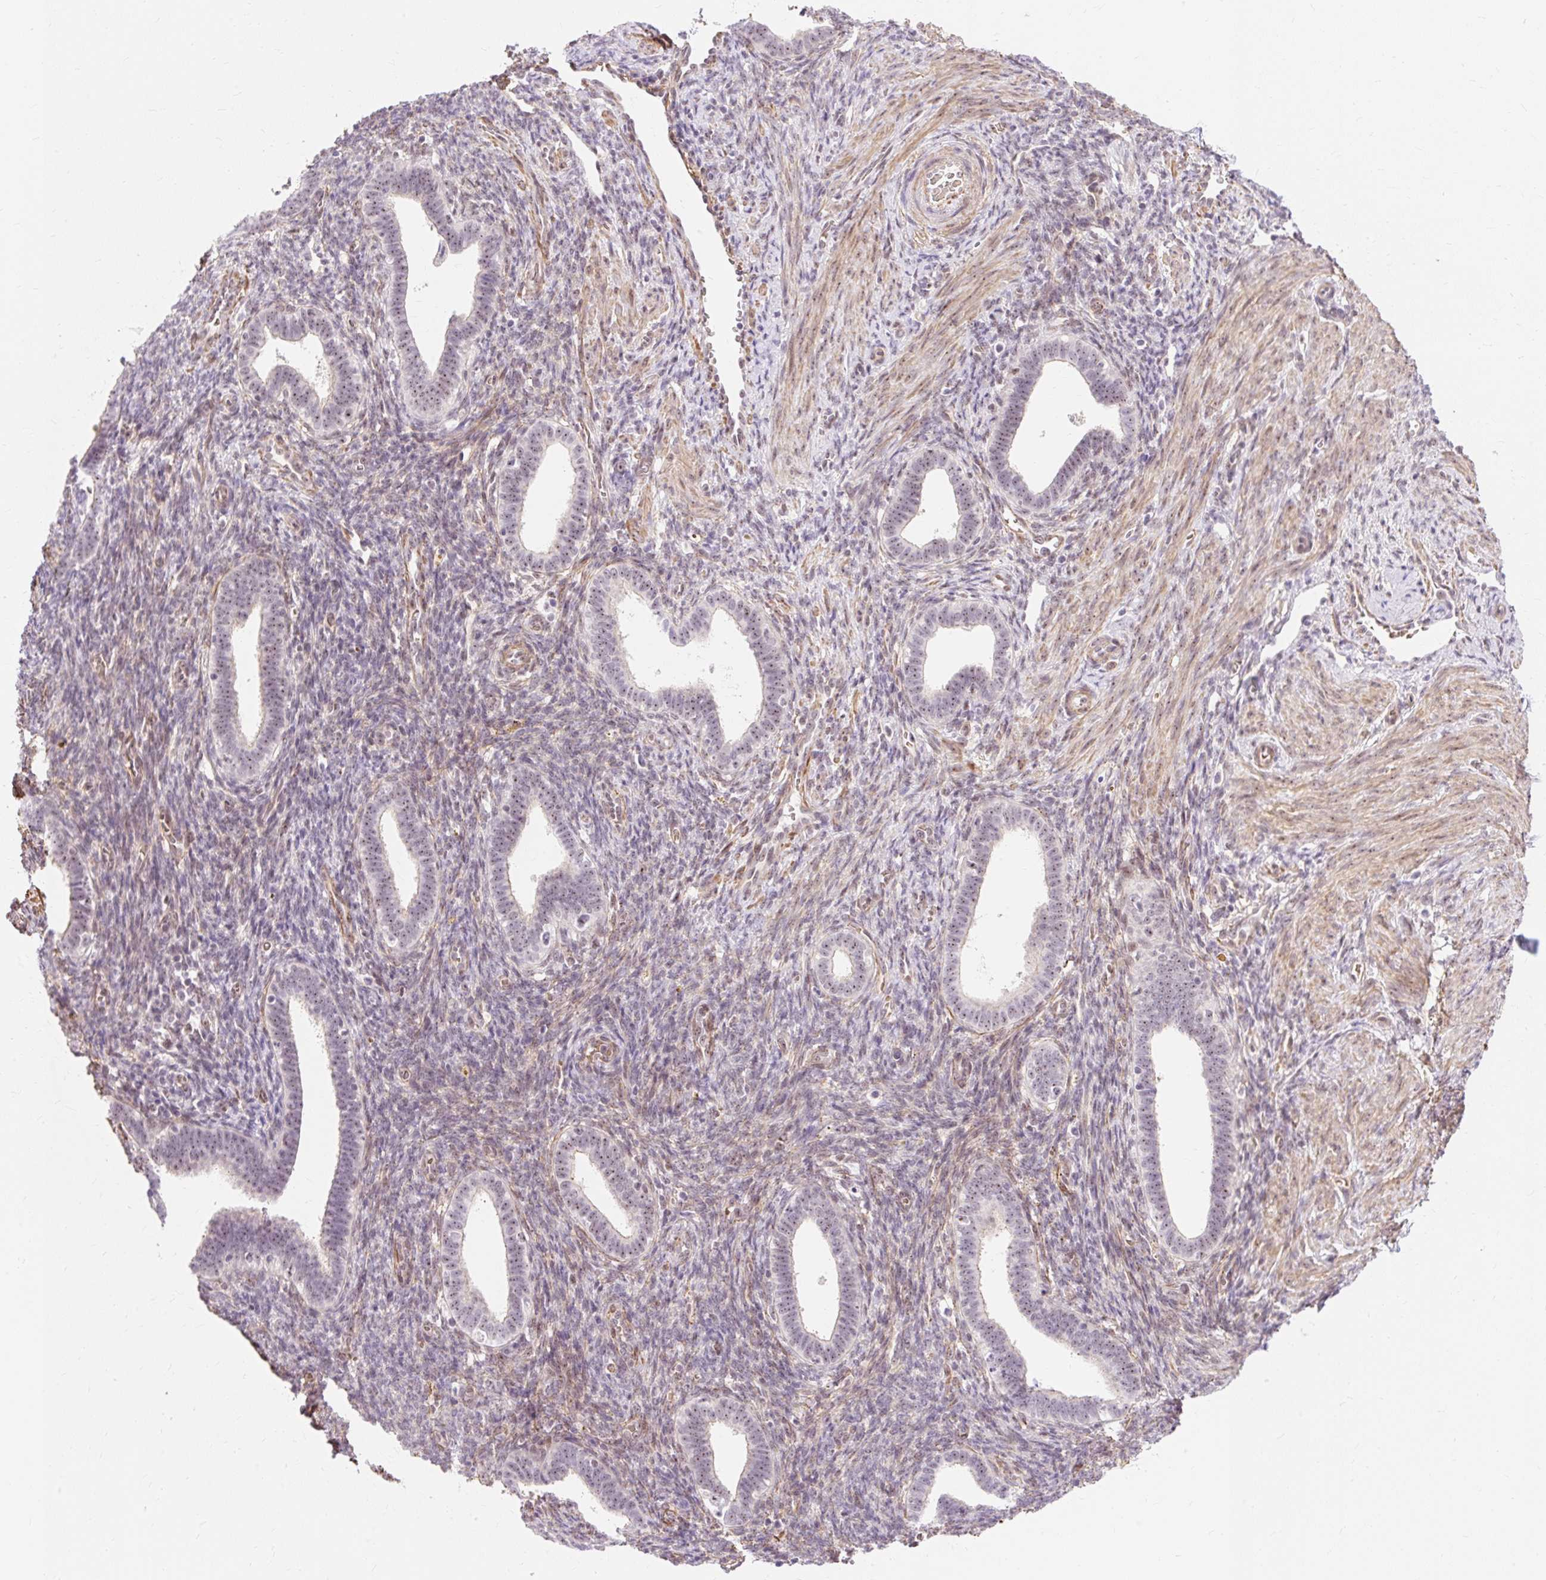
{"staining": {"intensity": "weak", "quantity": "<25%", "location": "nuclear"}, "tissue": "endometrium", "cell_type": "Cells in endometrial stroma", "image_type": "normal", "snomed": [{"axis": "morphology", "description": "Normal tissue, NOS"}, {"axis": "topography", "description": "Endometrium"}], "caption": "Endometrium stained for a protein using immunohistochemistry displays no expression cells in endometrial stroma.", "gene": "OBP2A", "patient": {"sex": "female", "age": 34}}